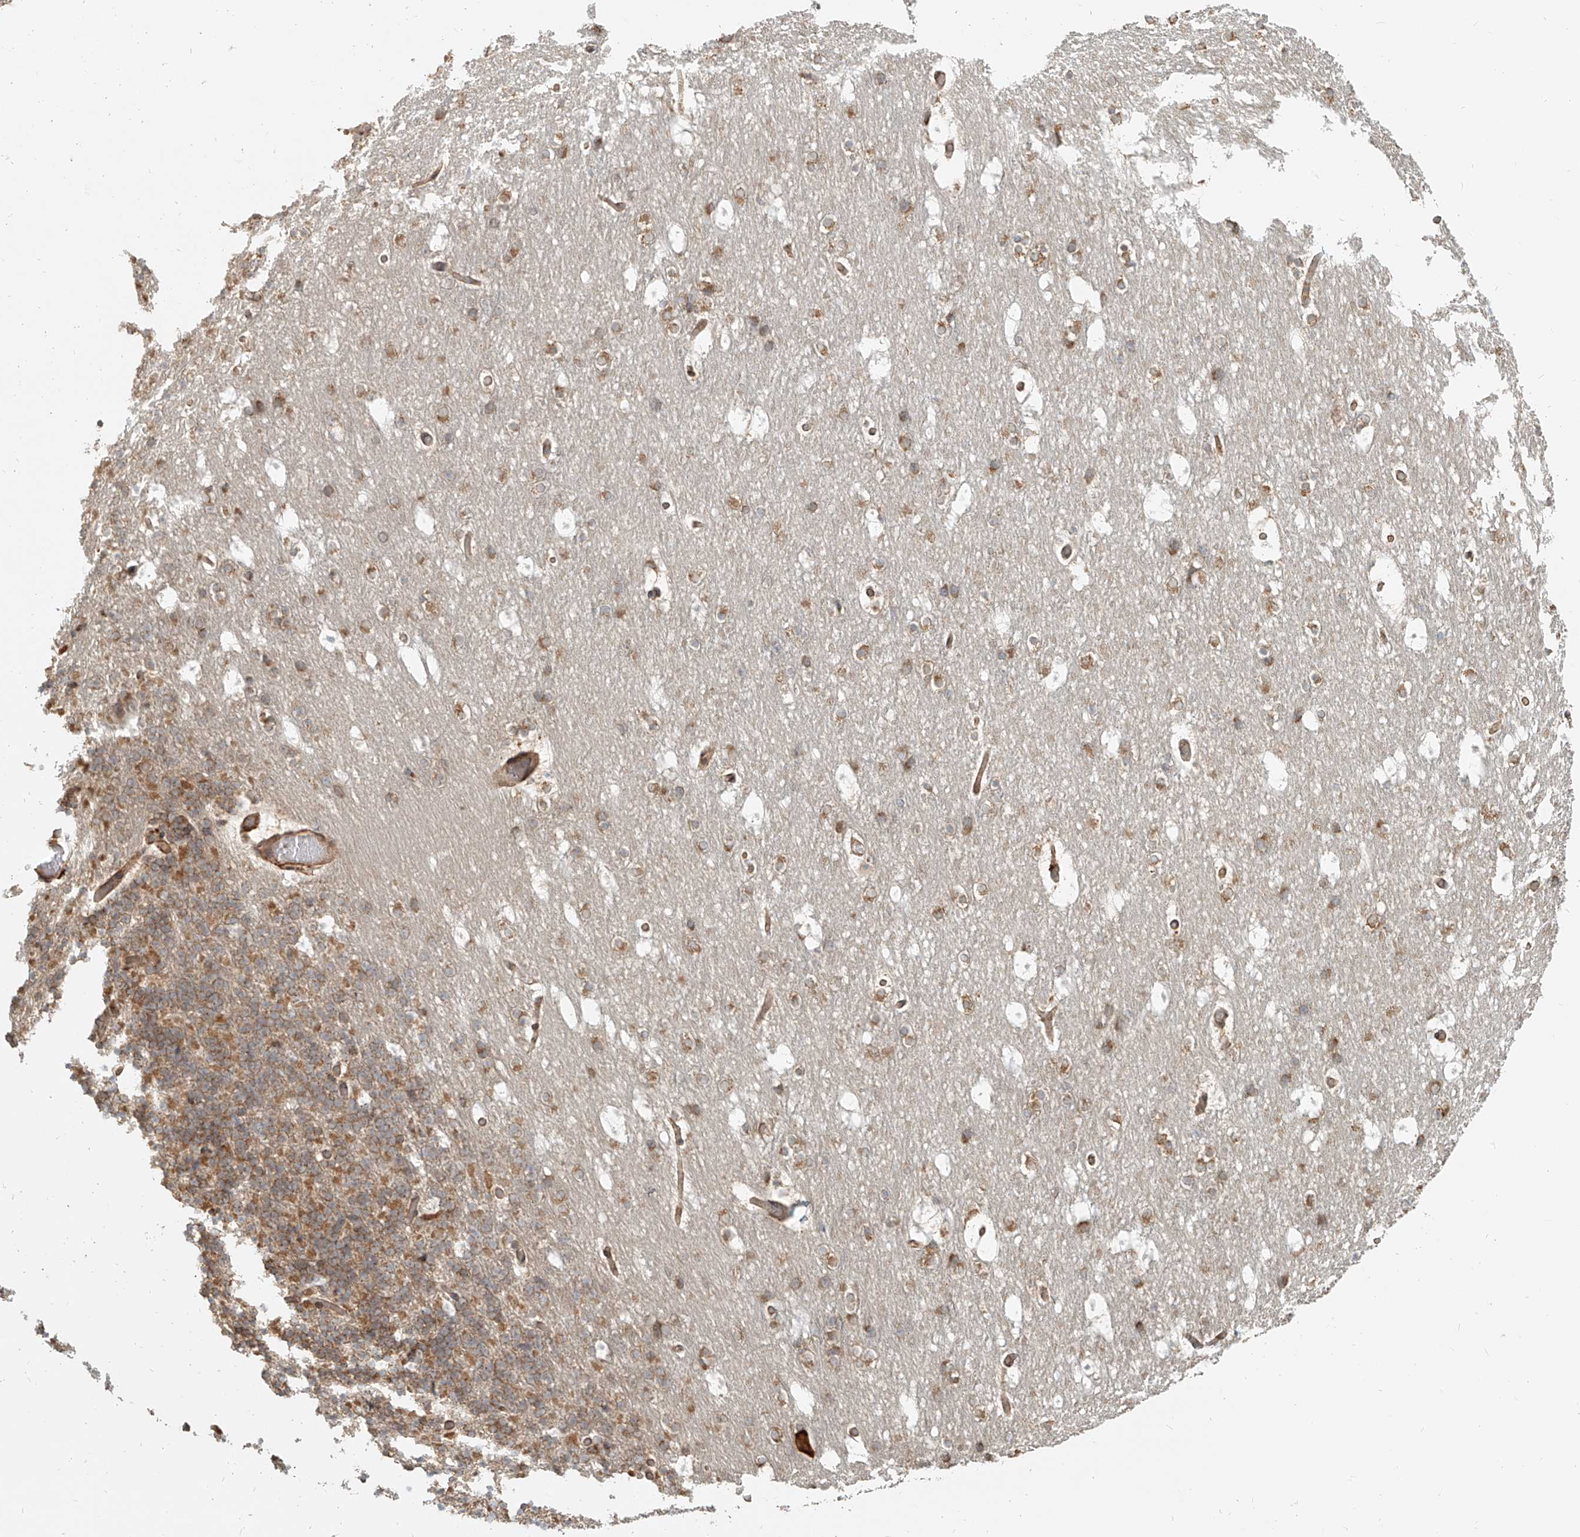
{"staining": {"intensity": "moderate", "quantity": "25%-75%", "location": "cytoplasmic/membranous"}, "tissue": "cerebellum", "cell_type": "Cells in granular layer", "image_type": "normal", "snomed": [{"axis": "morphology", "description": "Normal tissue, NOS"}, {"axis": "topography", "description": "Cerebellum"}], "caption": "IHC photomicrograph of unremarkable cerebellum stained for a protein (brown), which reveals medium levels of moderate cytoplasmic/membranous staining in about 25%-75% of cells in granular layer.", "gene": "UBE2K", "patient": {"sex": "male", "age": 57}}